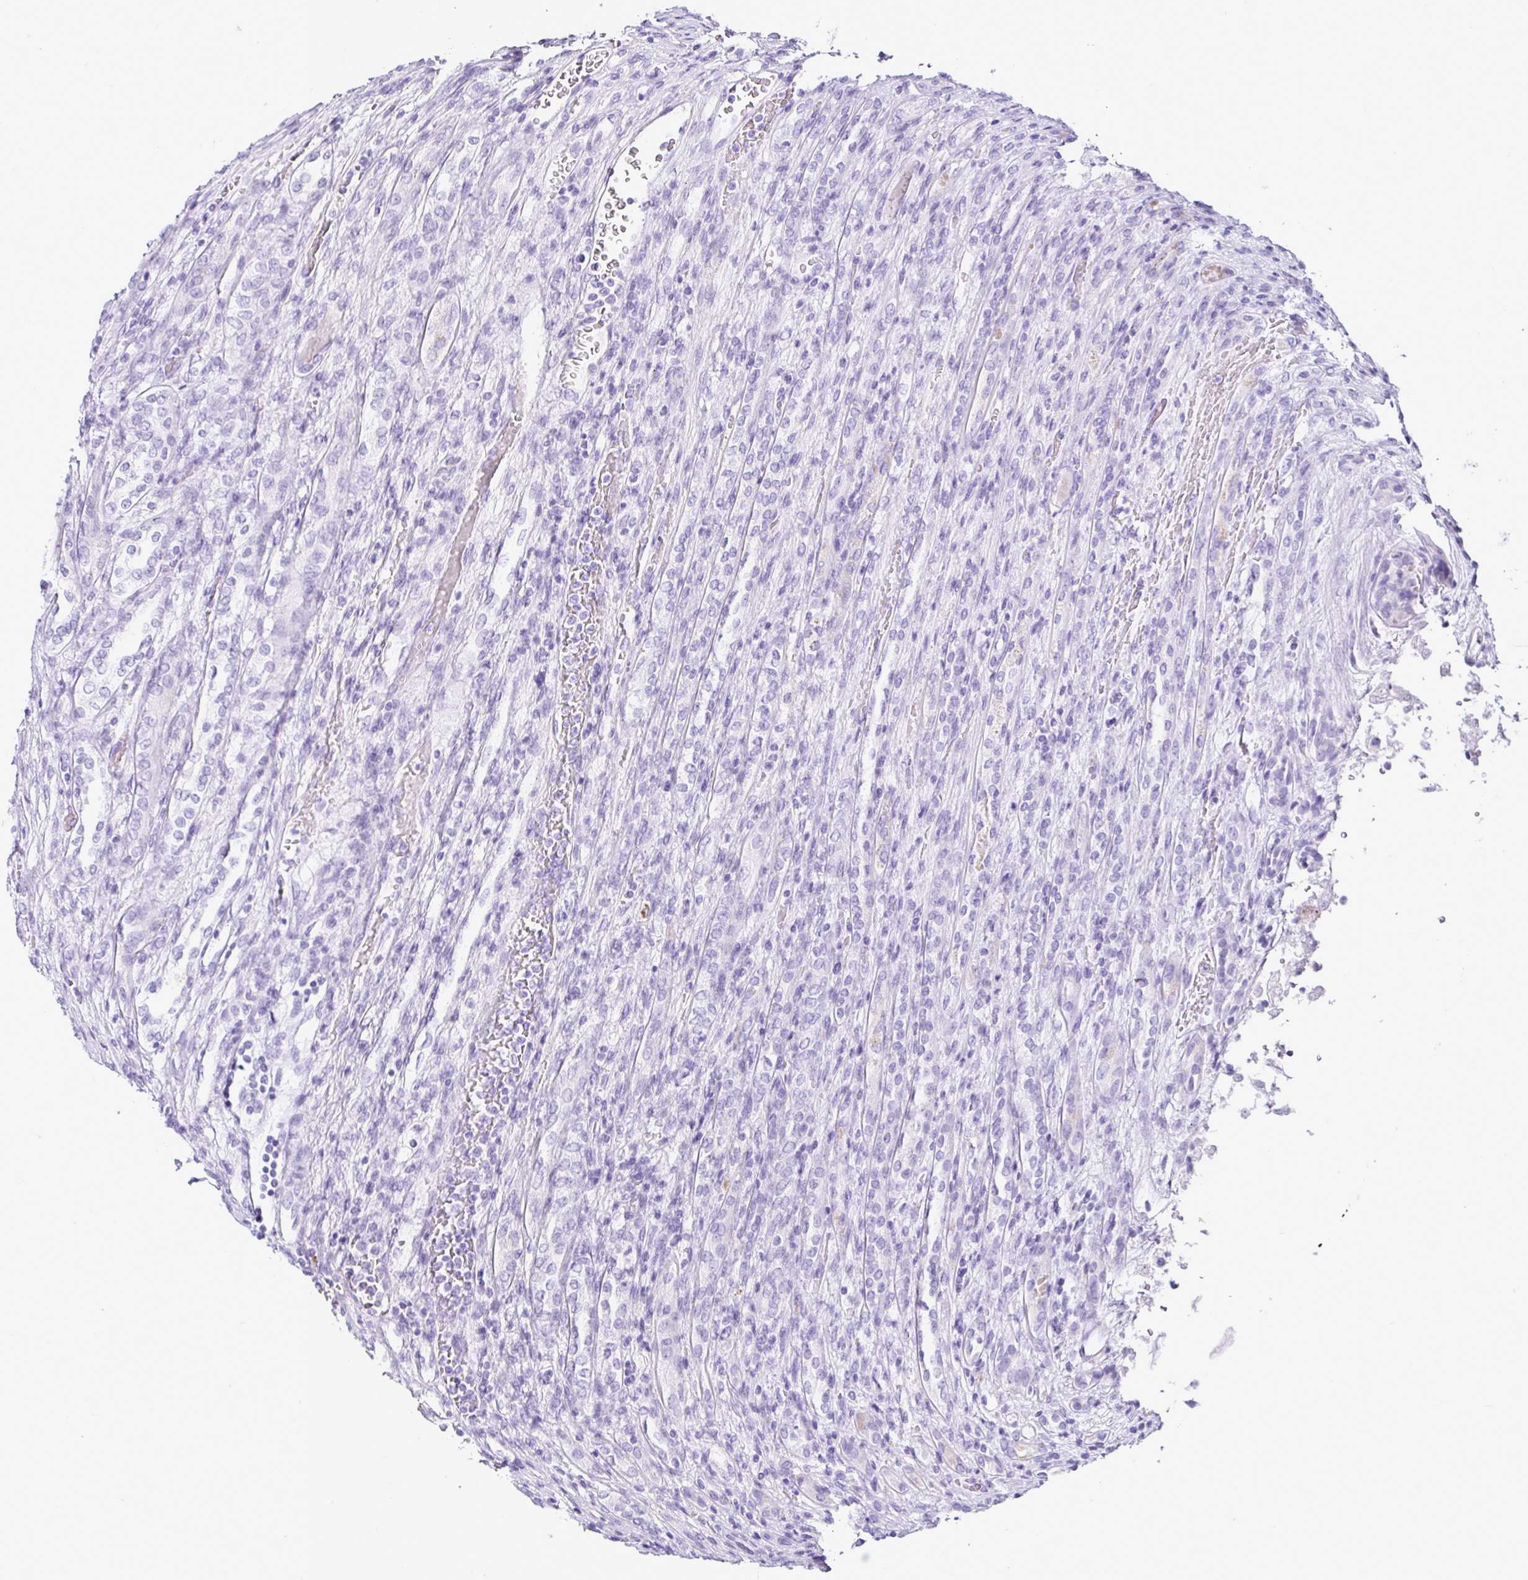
{"staining": {"intensity": "negative", "quantity": "none", "location": "none"}, "tissue": "renal cancer", "cell_type": "Tumor cells", "image_type": "cancer", "snomed": [{"axis": "morphology", "description": "Adenocarcinoma, NOS"}, {"axis": "topography", "description": "Kidney"}], "caption": "This is an immunohistochemistry (IHC) histopathology image of human renal cancer. There is no staining in tumor cells.", "gene": "SERPINB3", "patient": {"sex": "female", "age": 54}}